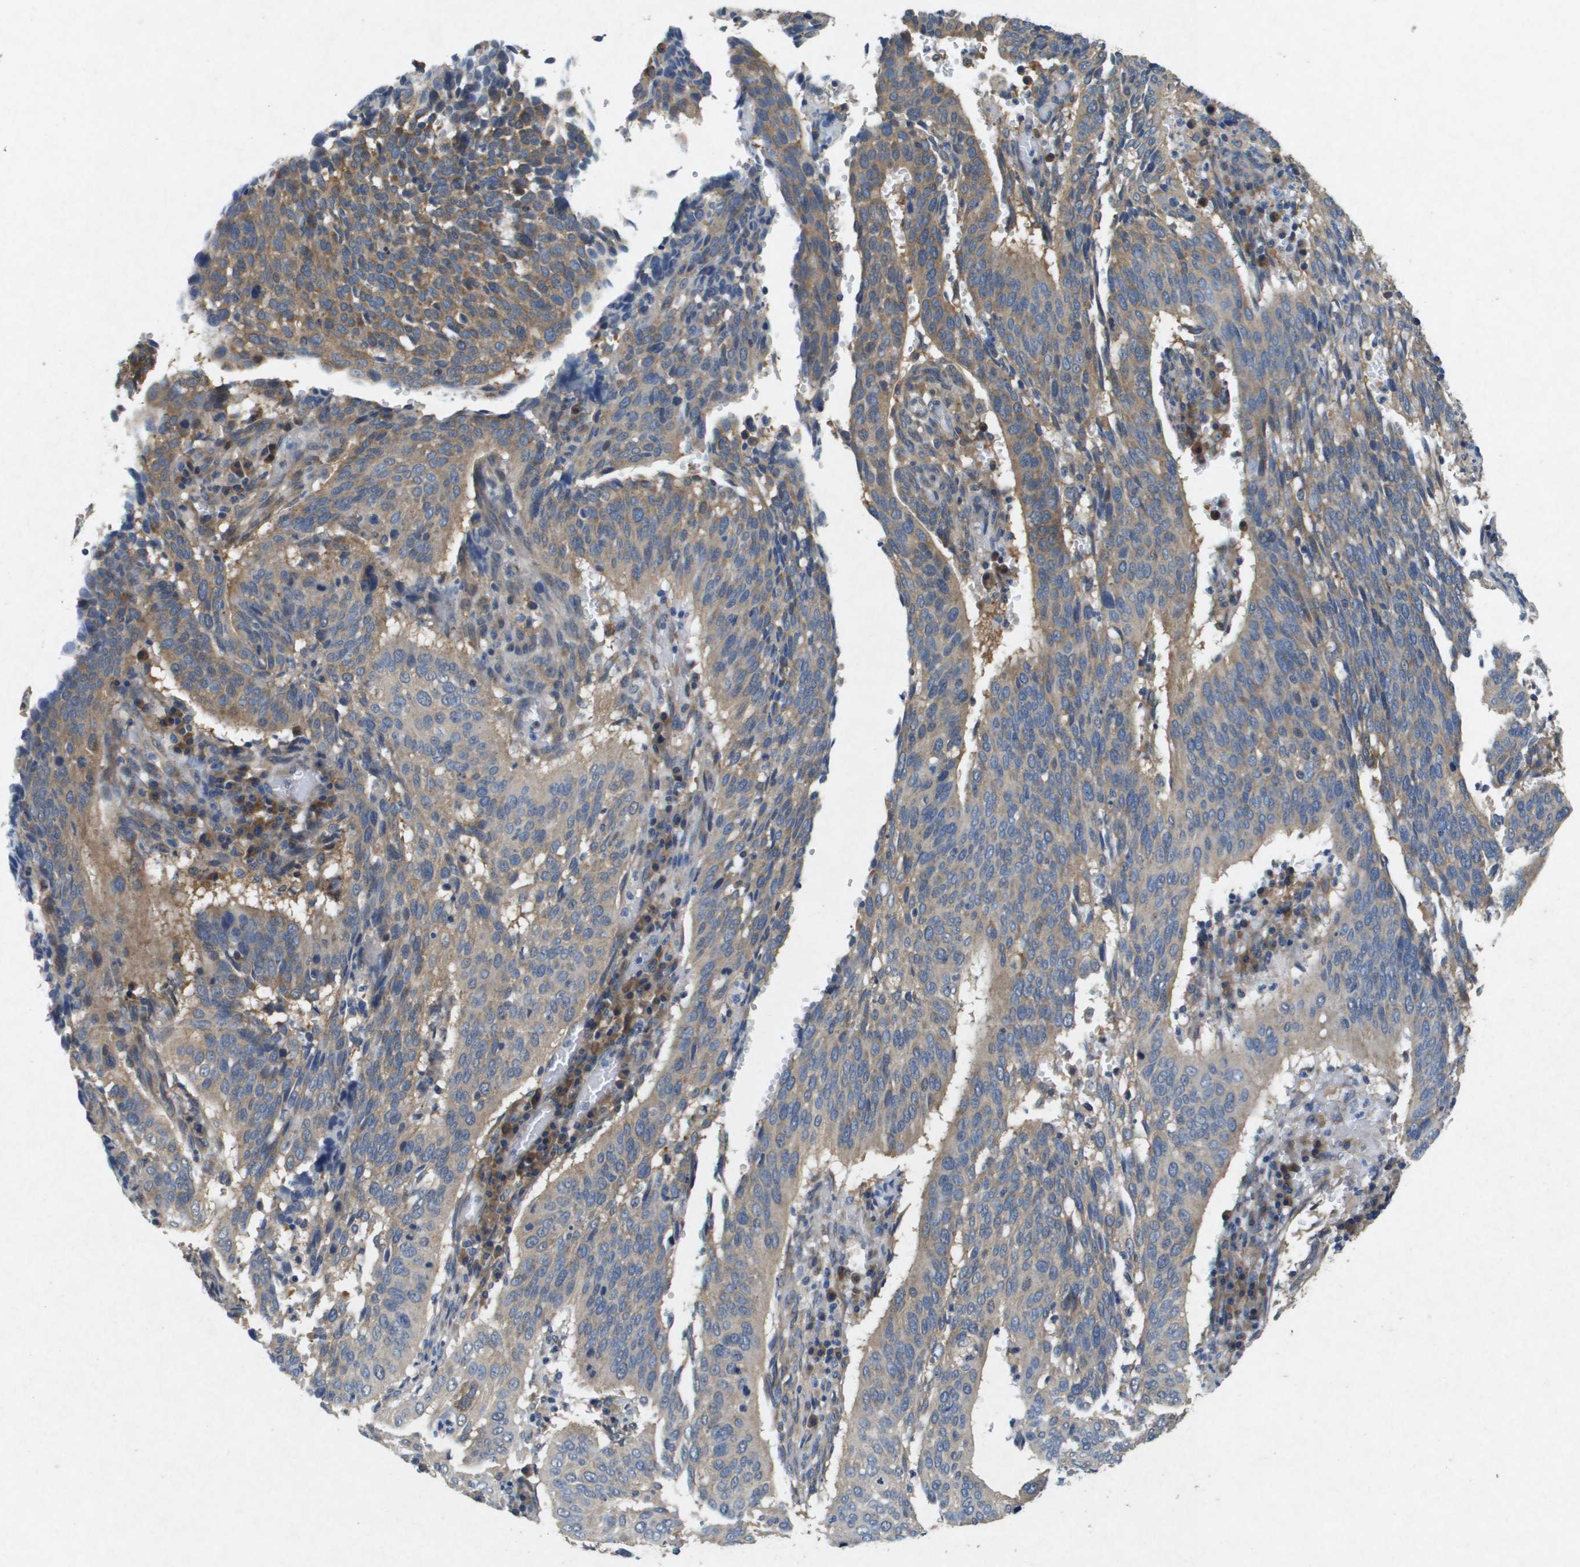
{"staining": {"intensity": "moderate", "quantity": "25%-75%", "location": "cytoplasmic/membranous"}, "tissue": "cervical cancer", "cell_type": "Tumor cells", "image_type": "cancer", "snomed": [{"axis": "morphology", "description": "Normal tissue, NOS"}, {"axis": "morphology", "description": "Squamous cell carcinoma, NOS"}, {"axis": "topography", "description": "Cervix"}], "caption": "Cervical squamous cell carcinoma stained with DAB (3,3'-diaminobenzidine) IHC reveals medium levels of moderate cytoplasmic/membranous expression in about 25%-75% of tumor cells.", "gene": "PTPRT", "patient": {"sex": "female", "age": 39}}